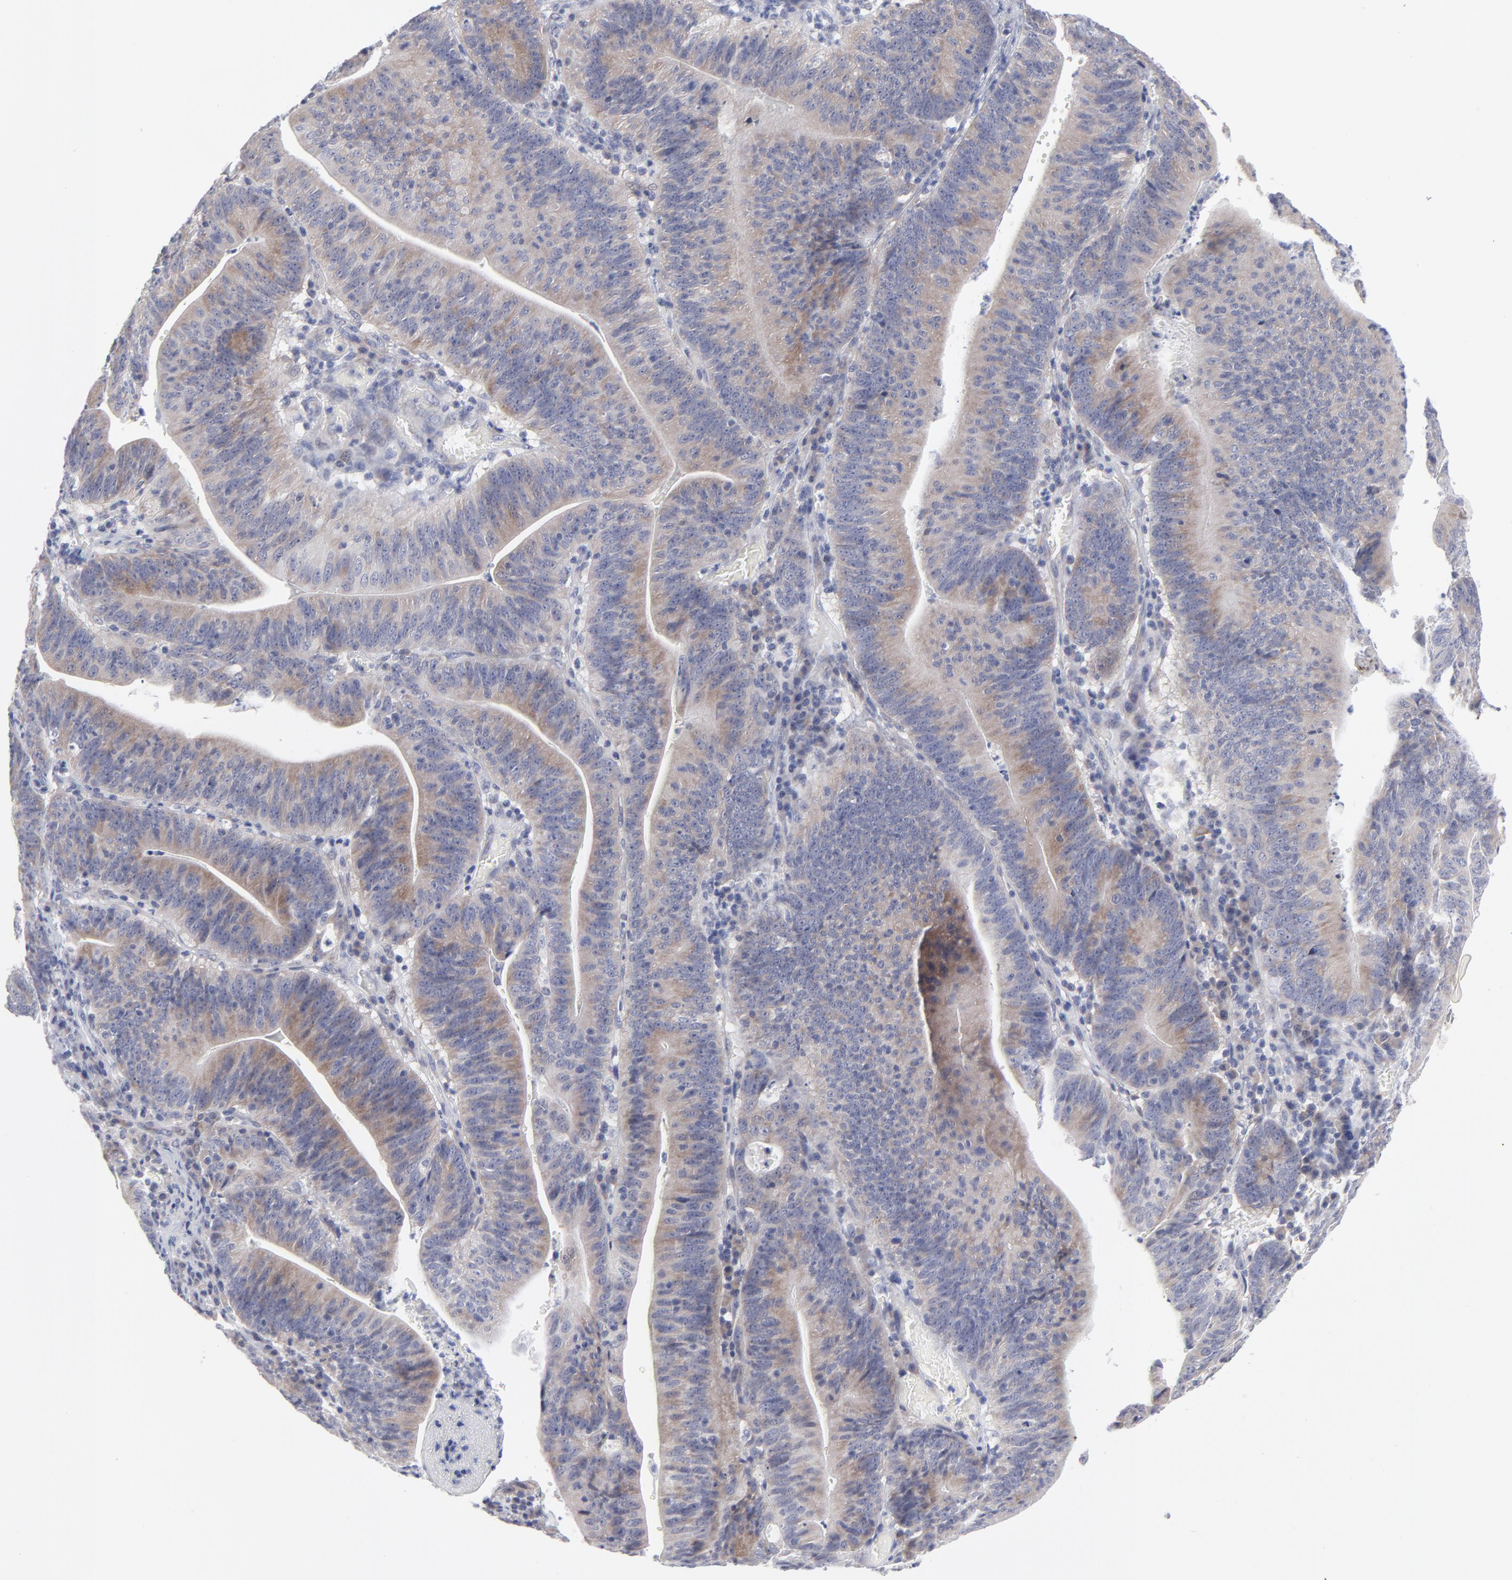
{"staining": {"intensity": "weak", "quantity": ">75%", "location": "cytoplasmic/membranous"}, "tissue": "stomach cancer", "cell_type": "Tumor cells", "image_type": "cancer", "snomed": [{"axis": "morphology", "description": "Adenocarcinoma, NOS"}, {"axis": "topography", "description": "Stomach, lower"}], "caption": "Protein analysis of stomach cancer (adenocarcinoma) tissue demonstrates weak cytoplasmic/membranous expression in about >75% of tumor cells.", "gene": "RPS24", "patient": {"sex": "female", "age": 86}}